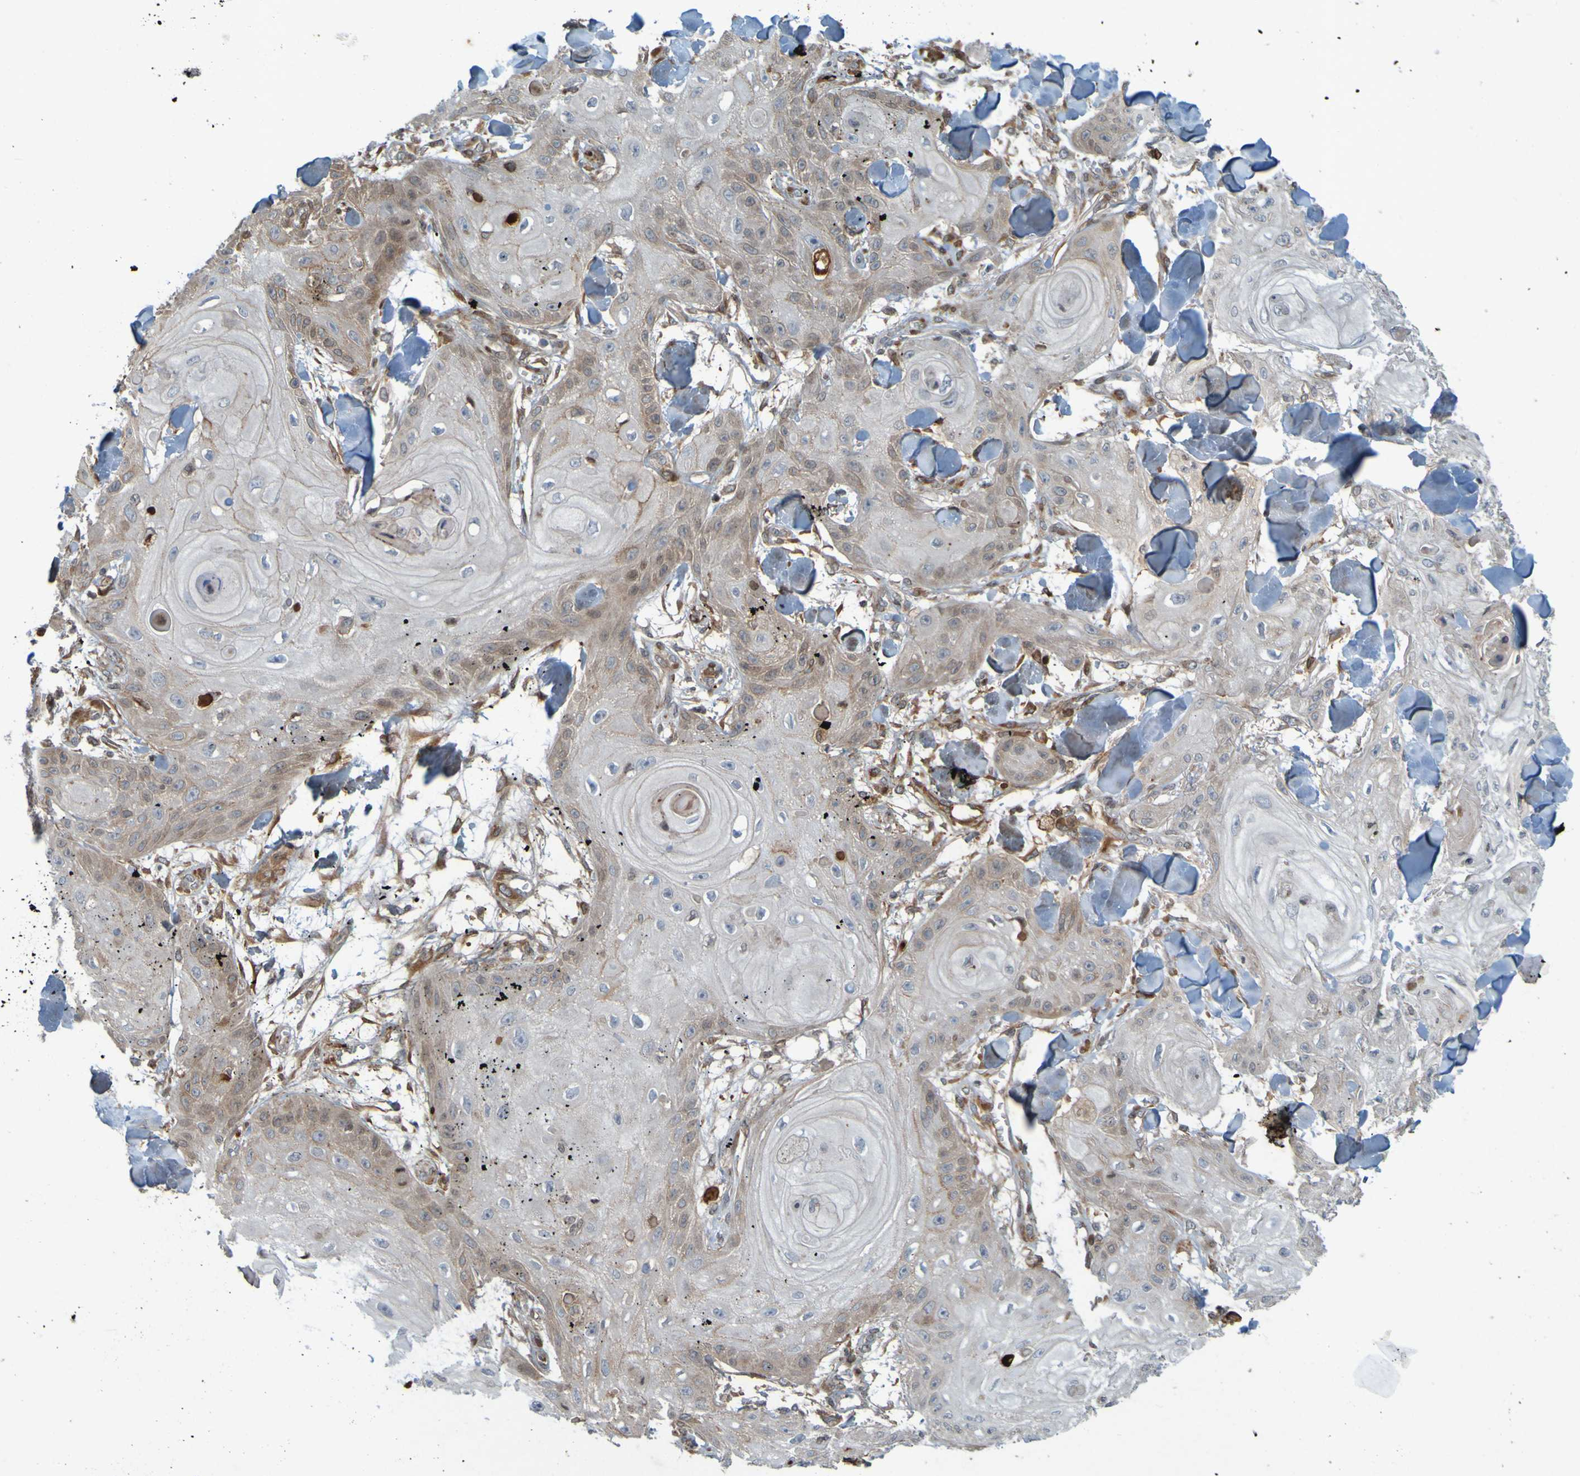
{"staining": {"intensity": "weak", "quantity": "<25%", "location": "cytoplasmic/membranous"}, "tissue": "skin cancer", "cell_type": "Tumor cells", "image_type": "cancer", "snomed": [{"axis": "morphology", "description": "Squamous cell carcinoma, NOS"}, {"axis": "topography", "description": "Skin"}], "caption": "Skin squamous cell carcinoma stained for a protein using IHC displays no staining tumor cells.", "gene": "GUCY1A1", "patient": {"sex": "male", "age": 74}}